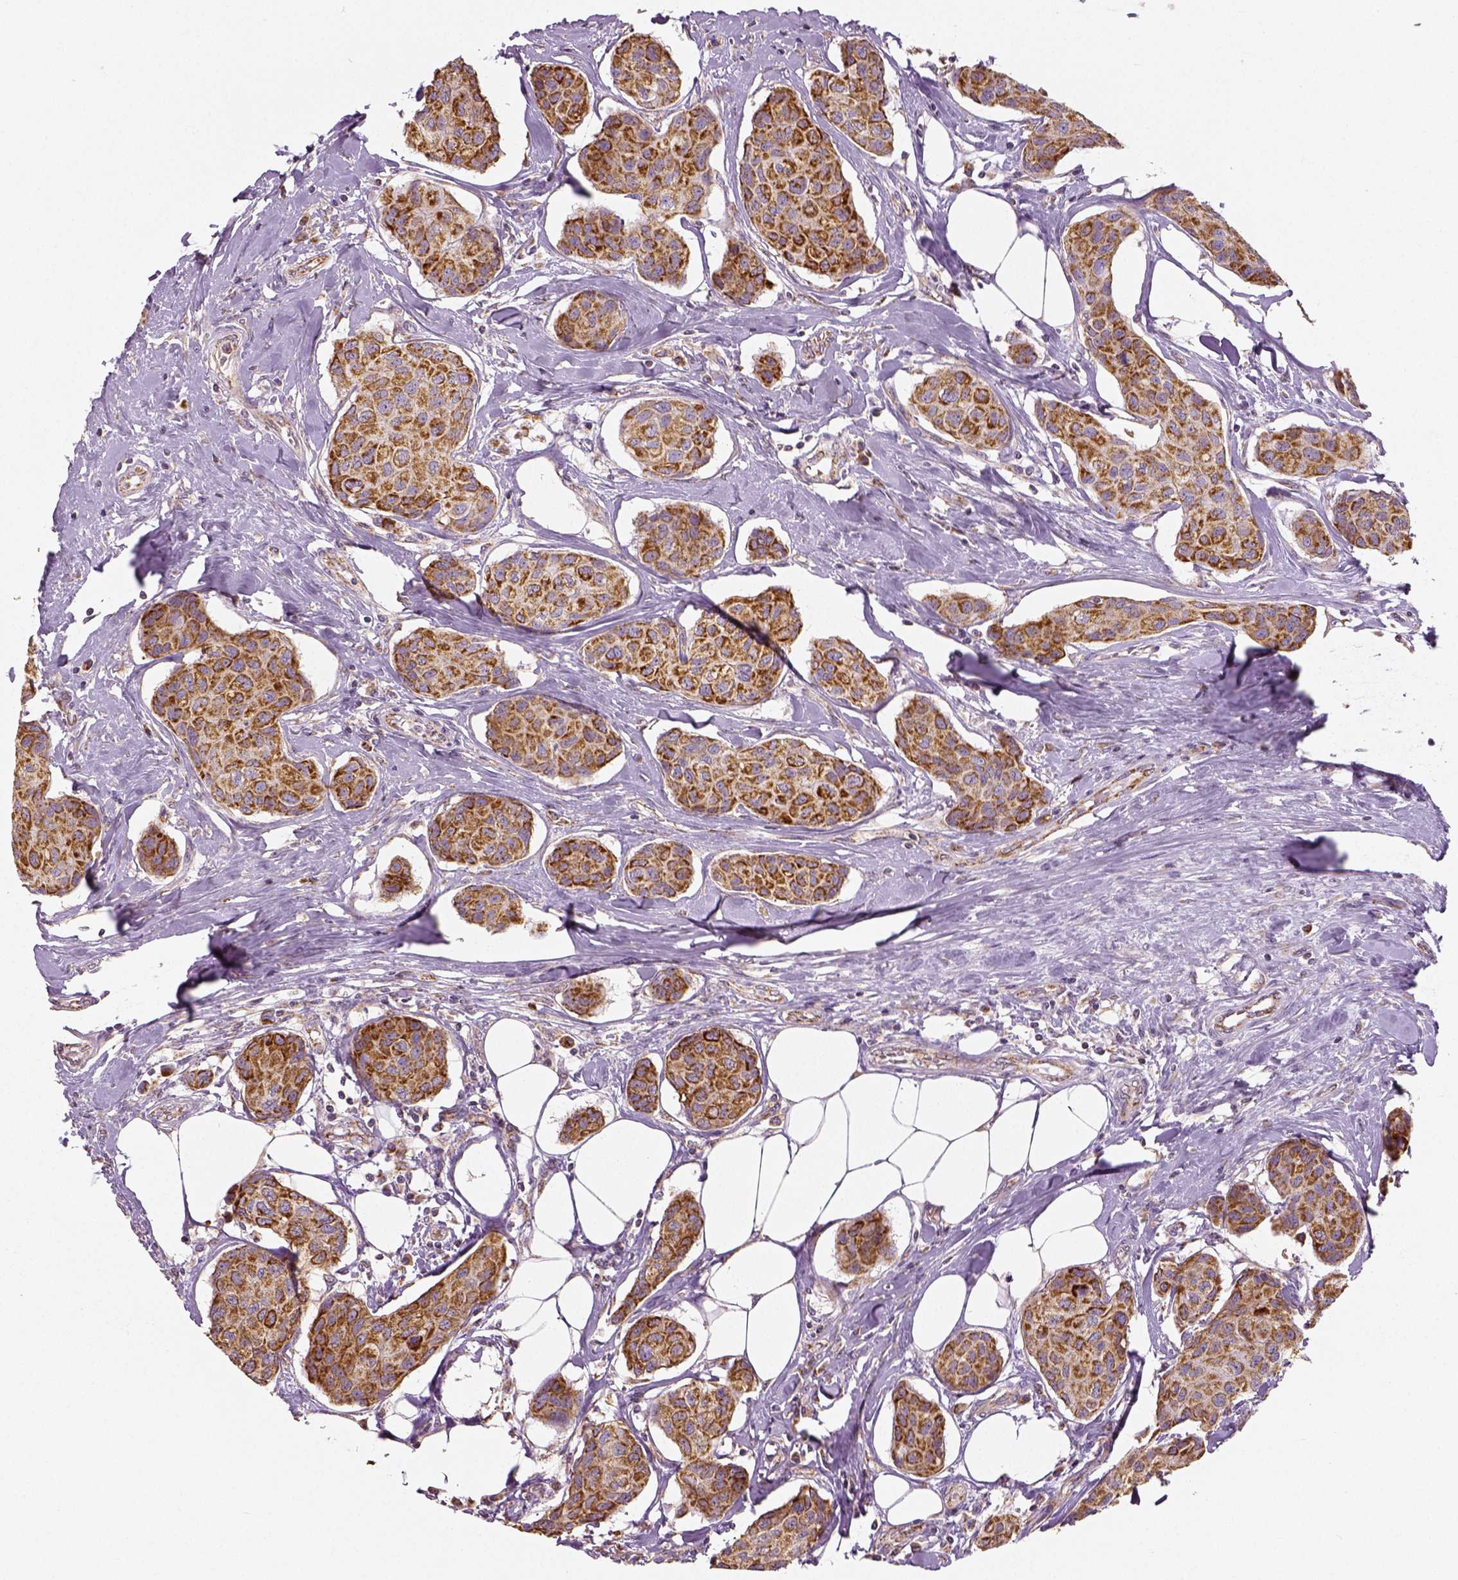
{"staining": {"intensity": "moderate", "quantity": ">75%", "location": "cytoplasmic/membranous"}, "tissue": "breast cancer", "cell_type": "Tumor cells", "image_type": "cancer", "snomed": [{"axis": "morphology", "description": "Duct carcinoma"}, {"axis": "topography", "description": "Breast"}], "caption": "Protein staining of breast invasive ductal carcinoma tissue shows moderate cytoplasmic/membranous expression in approximately >75% of tumor cells.", "gene": "PGAM5", "patient": {"sex": "female", "age": 80}}